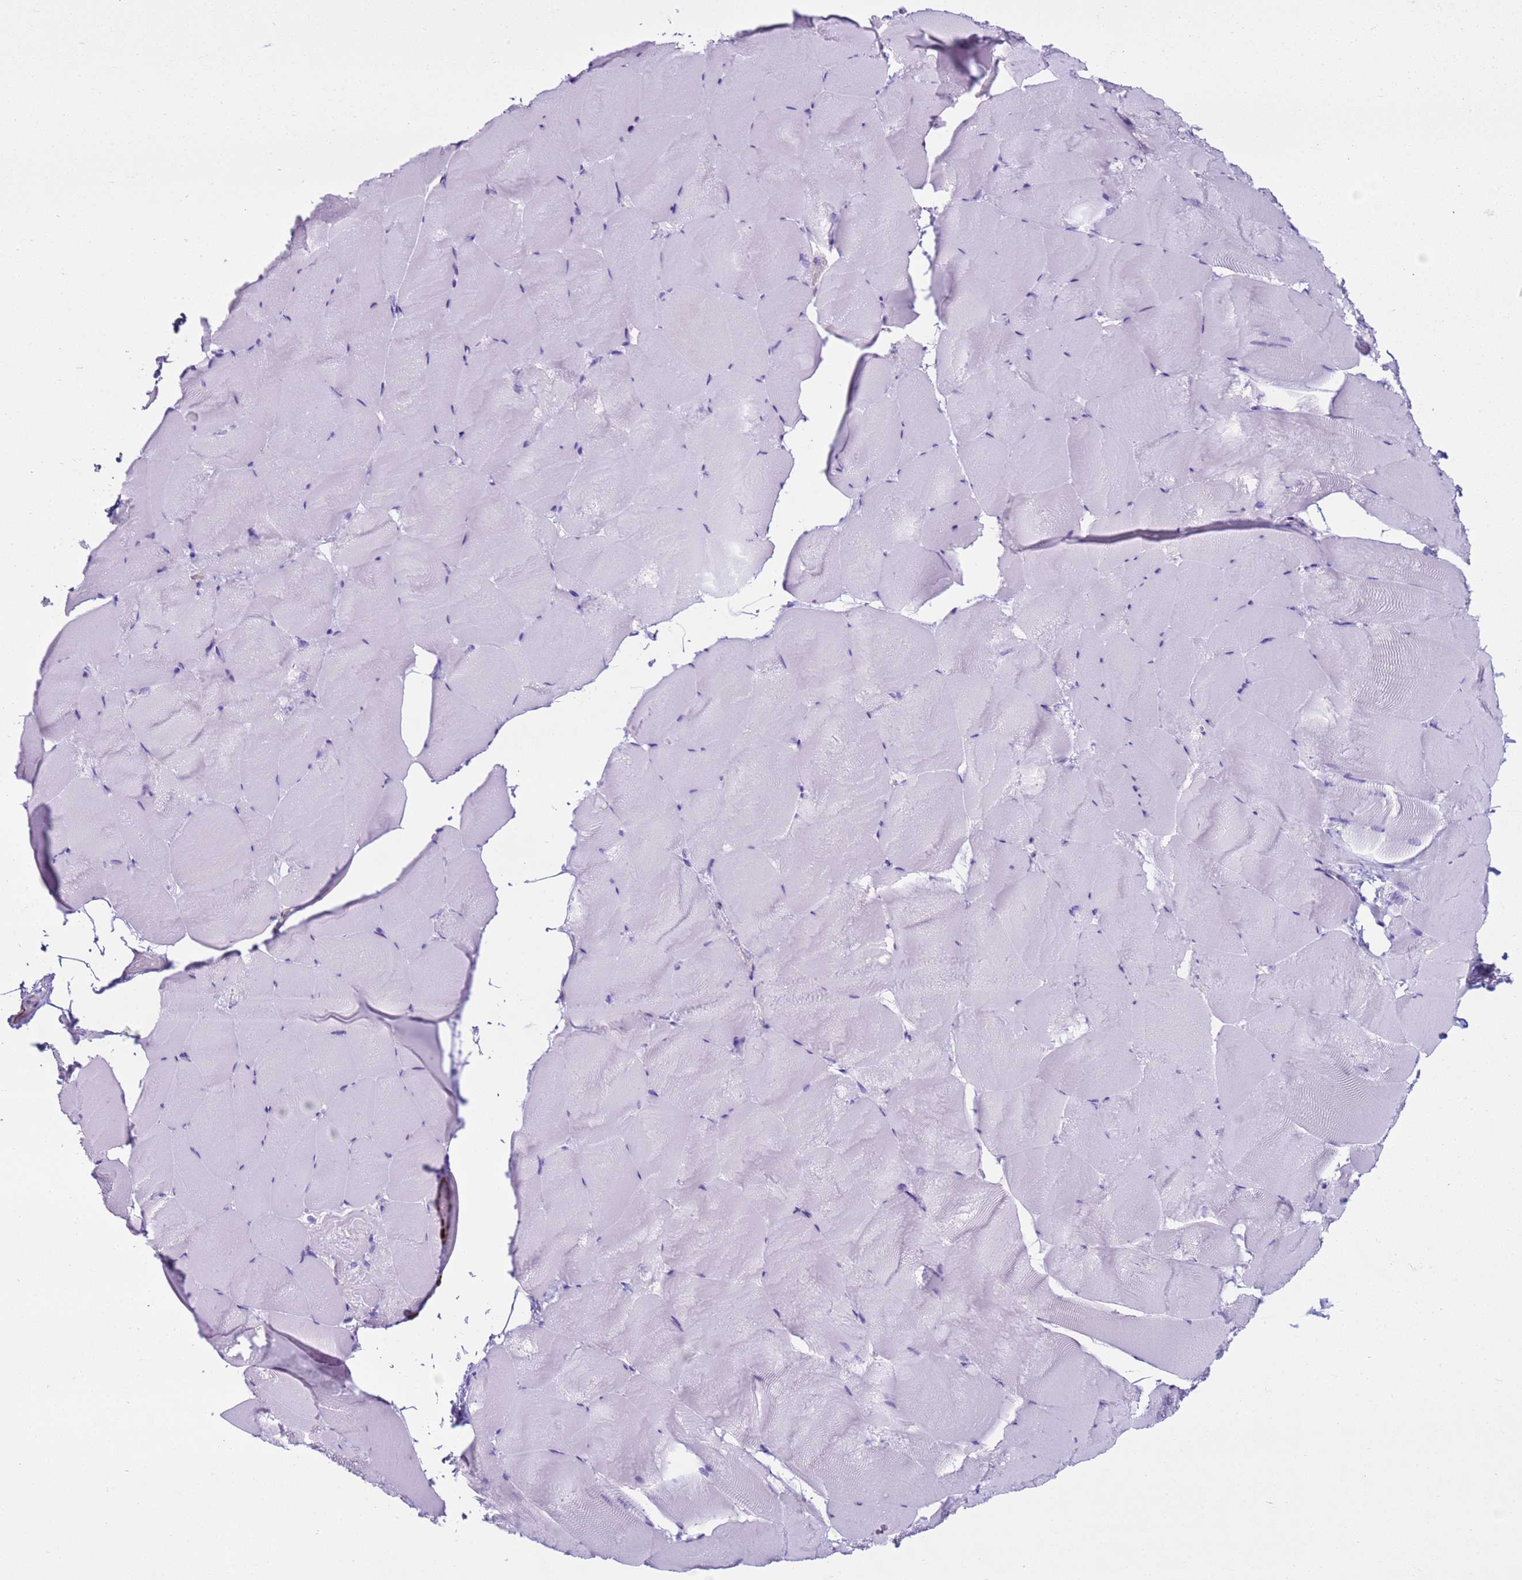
{"staining": {"intensity": "negative", "quantity": "none", "location": "none"}, "tissue": "skeletal muscle", "cell_type": "Myocytes", "image_type": "normal", "snomed": [{"axis": "morphology", "description": "Normal tissue, NOS"}, {"axis": "topography", "description": "Skeletal muscle"}], "caption": "A photomicrograph of skeletal muscle stained for a protein reveals no brown staining in myocytes.", "gene": "LCMT1", "patient": {"sex": "female", "age": 64}}